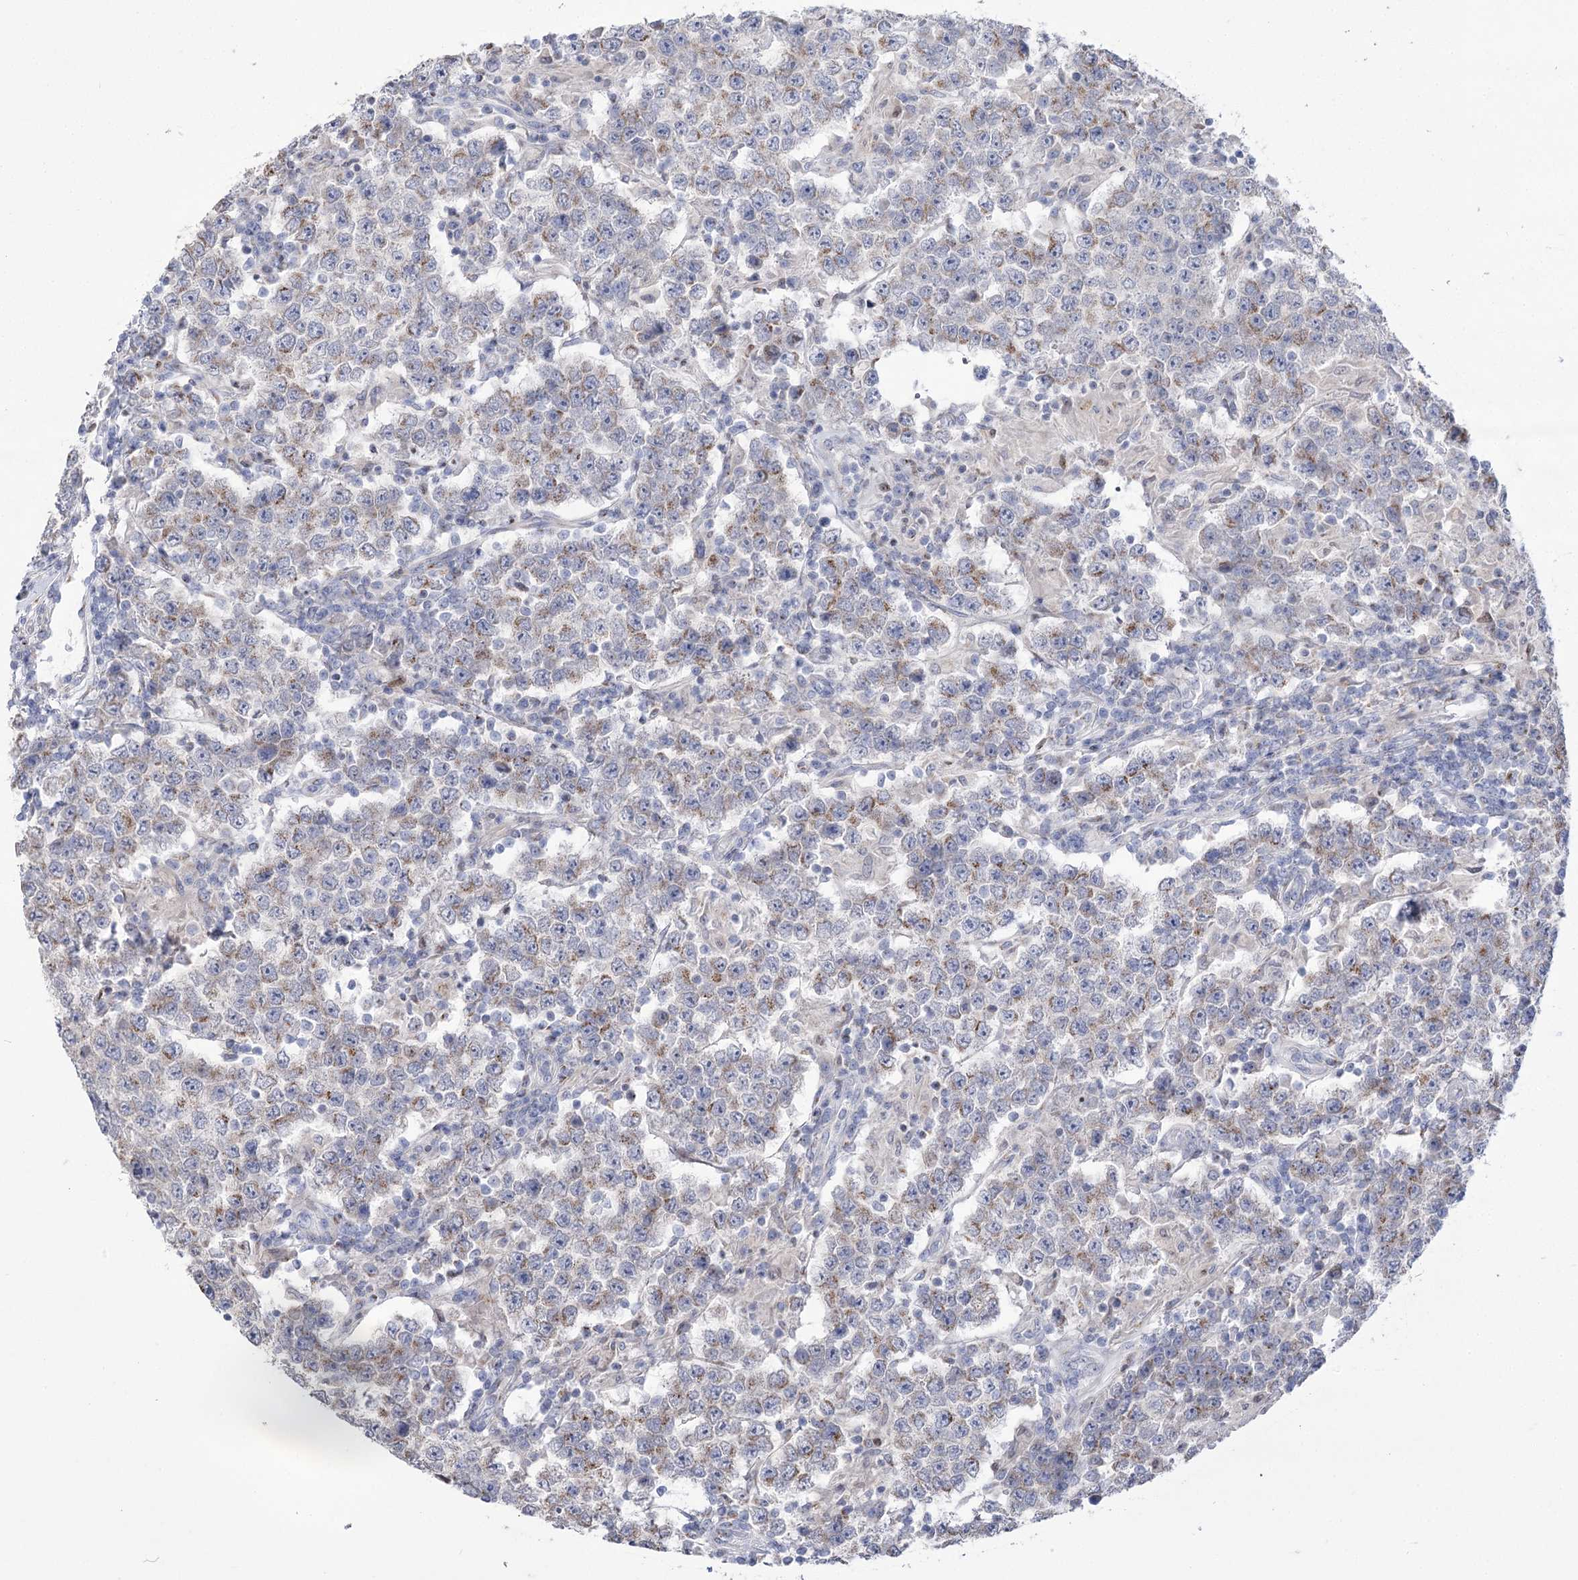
{"staining": {"intensity": "weak", "quantity": "25%-75%", "location": "cytoplasmic/membranous"}, "tissue": "testis cancer", "cell_type": "Tumor cells", "image_type": "cancer", "snomed": [{"axis": "morphology", "description": "Normal tissue, NOS"}, {"axis": "morphology", "description": "Urothelial carcinoma, High grade"}, {"axis": "morphology", "description": "Seminoma, NOS"}, {"axis": "morphology", "description": "Carcinoma, Embryonal, NOS"}, {"axis": "topography", "description": "Urinary bladder"}, {"axis": "topography", "description": "Testis"}], "caption": "Immunohistochemistry (IHC) histopathology image of neoplastic tissue: human testis seminoma stained using immunohistochemistry reveals low levels of weak protein expression localized specifically in the cytoplasmic/membranous of tumor cells, appearing as a cytoplasmic/membranous brown color.", "gene": "NME7", "patient": {"sex": "male", "age": 41}}